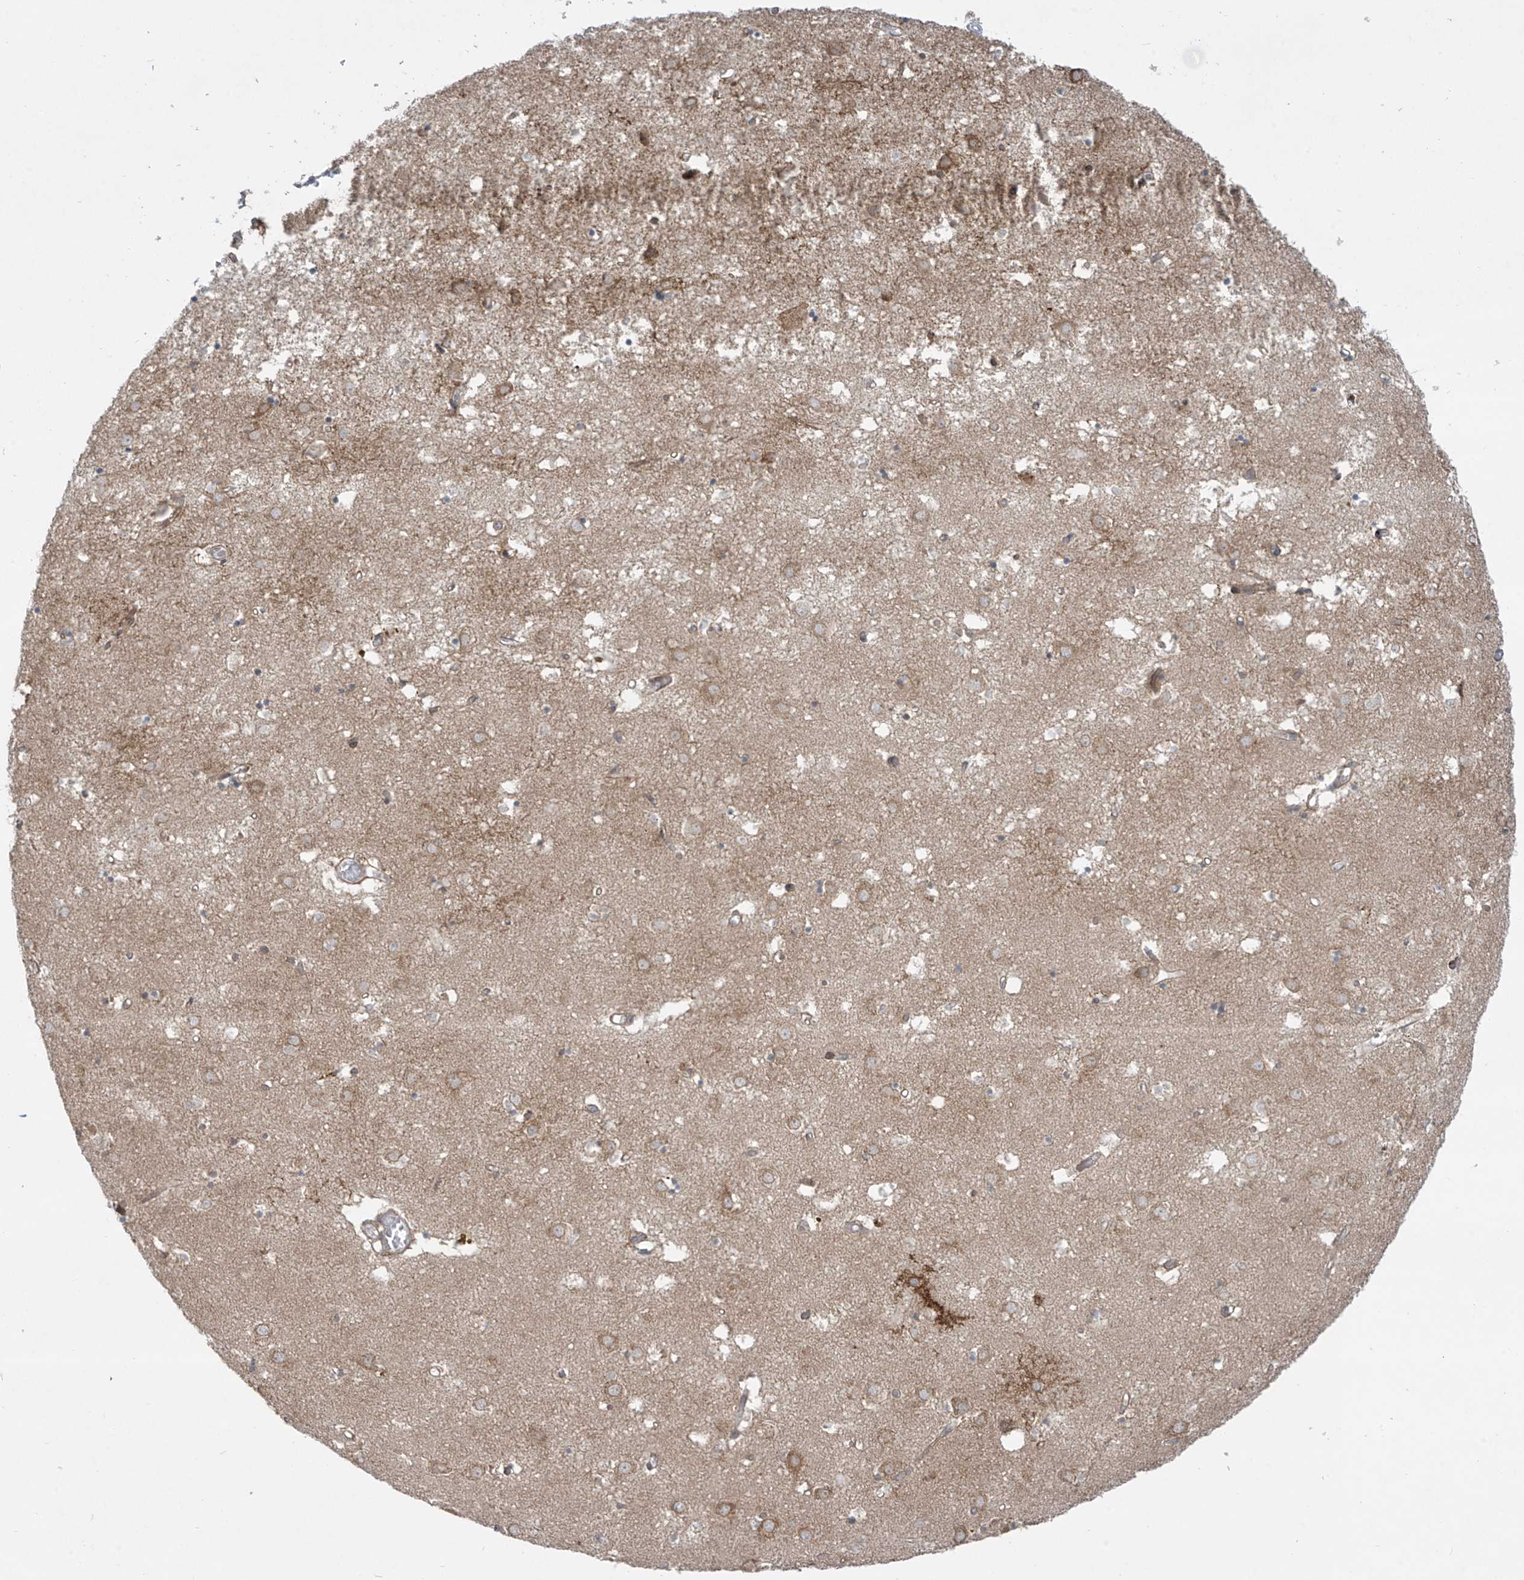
{"staining": {"intensity": "moderate", "quantity": "<25%", "location": "cytoplasmic/membranous"}, "tissue": "caudate", "cell_type": "Glial cells", "image_type": "normal", "snomed": [{"axis": "morphology", "description": "Normal tissue, NOS"}, {"axis": "topography", "description": "Lateral ventricle wall"}], "caption": "An immunohistochemistry (IHC) micrograph of normal tissue is shown. Protein staining in brown shows moderate cytoplasmic/membranous positivity in caudate within glial cells. (DAB IHC with brightfield microscopy, high magnification).", "gene": "PPAT", "patient": {"sex": "male", "age": 70}}